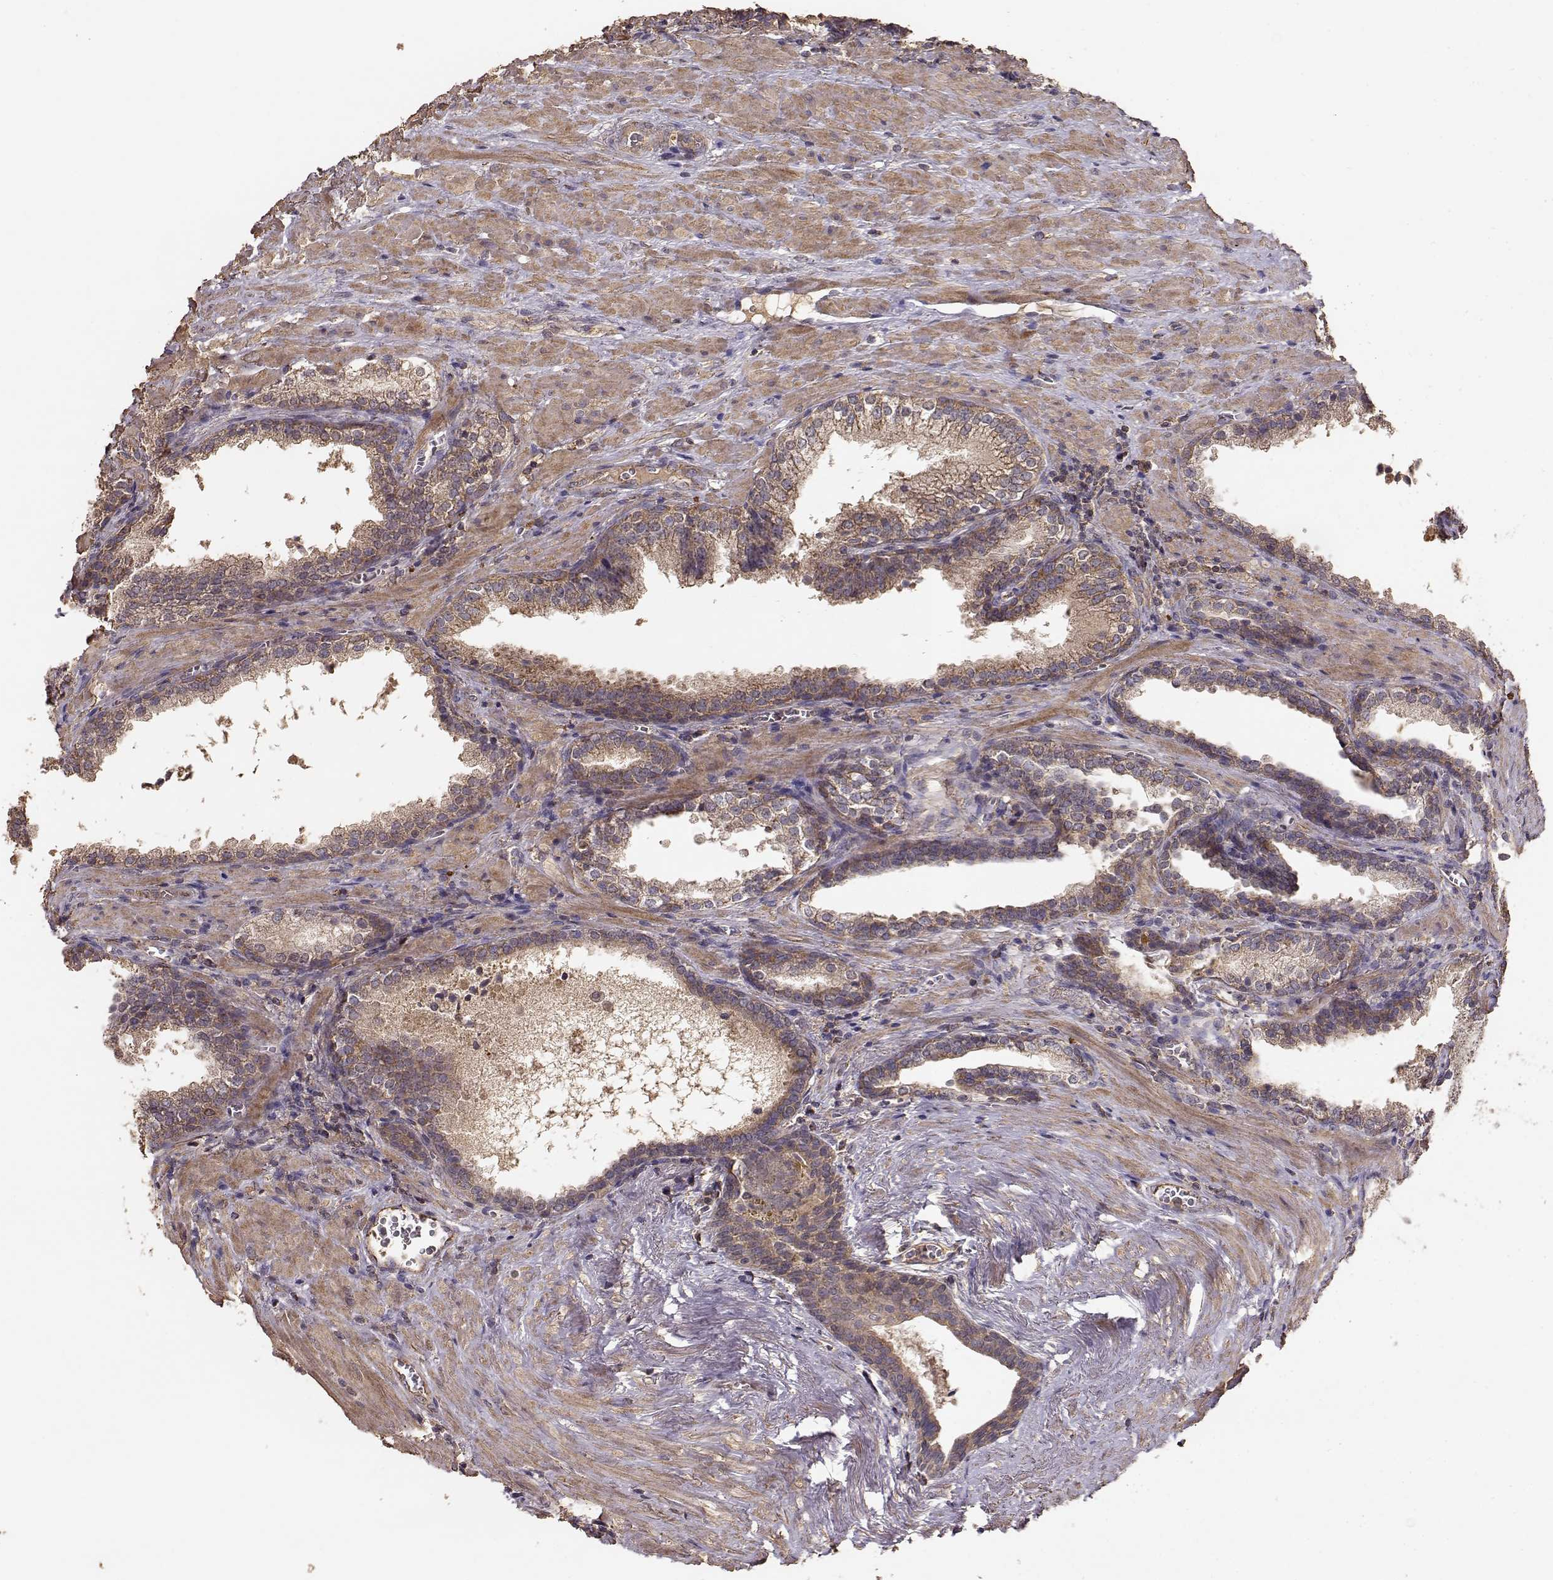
{"staining": {"intensity": "weak", "quantity": ">75%", "location": "cytoplasmic/membranous"}, "tissue": "prostate cancer", "cell_type": "Tumor cells", "image_type": "cancer", "snomed": [{"axis": "morphology", "description": "Adenocarcinoma, NOS"}, {"axis": "topography", "description": "Prostate and seminal vesicle, NOS"}], "caption": "An IHC image of tumor tissue is shown. Protein staining in brown labels weak cytoplasmic/membranous positivity in prostate cancer within tumor cells.", "gene": "TARS3", "patient": {"sex": "male", "age": 63}}